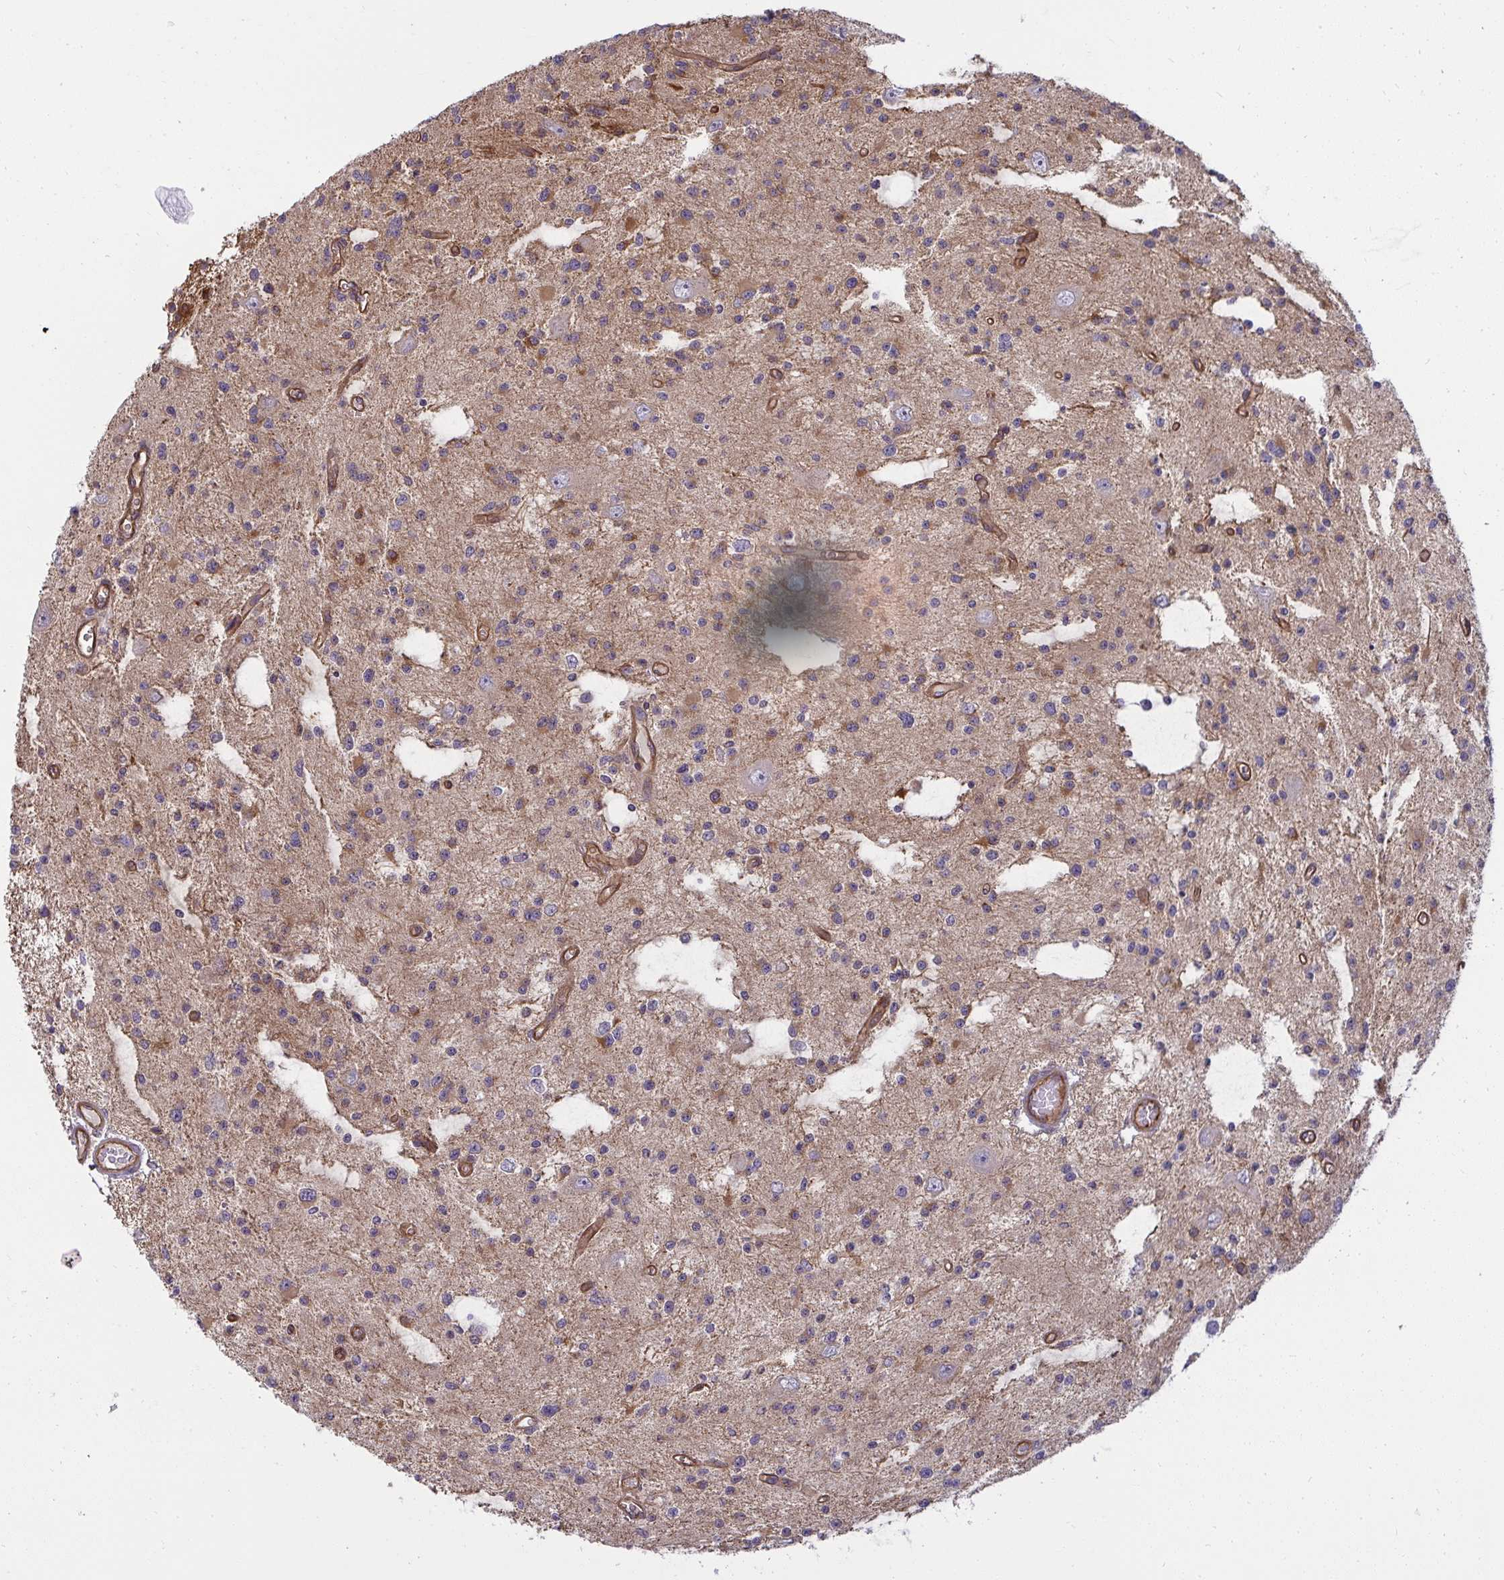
{"staining": {"intensity": "moderate", "quantity": "<25%", "location": "cytoplasmic/membranous"}, "tissue": "glioma", "cell_type": "Tumor cells", "image_type": "cancer", "snomed": [{"axis": "morphology", "description": "Glioma, malignant, Low grade"}, {"axis": "topography", "description": "Brain"}], "caption": "IHC (DAB) staining of glioma demonstrates moderate cytoplasmic/membranous protein positivity in approximately <25% of tumor cells. The protein is stained brown, and the nuclei are stained in blue (DAB IHC with brightfield microscopy, high magnification).", "gene": "IFIT3", "patient": {"sex": "male", "age": 43}}